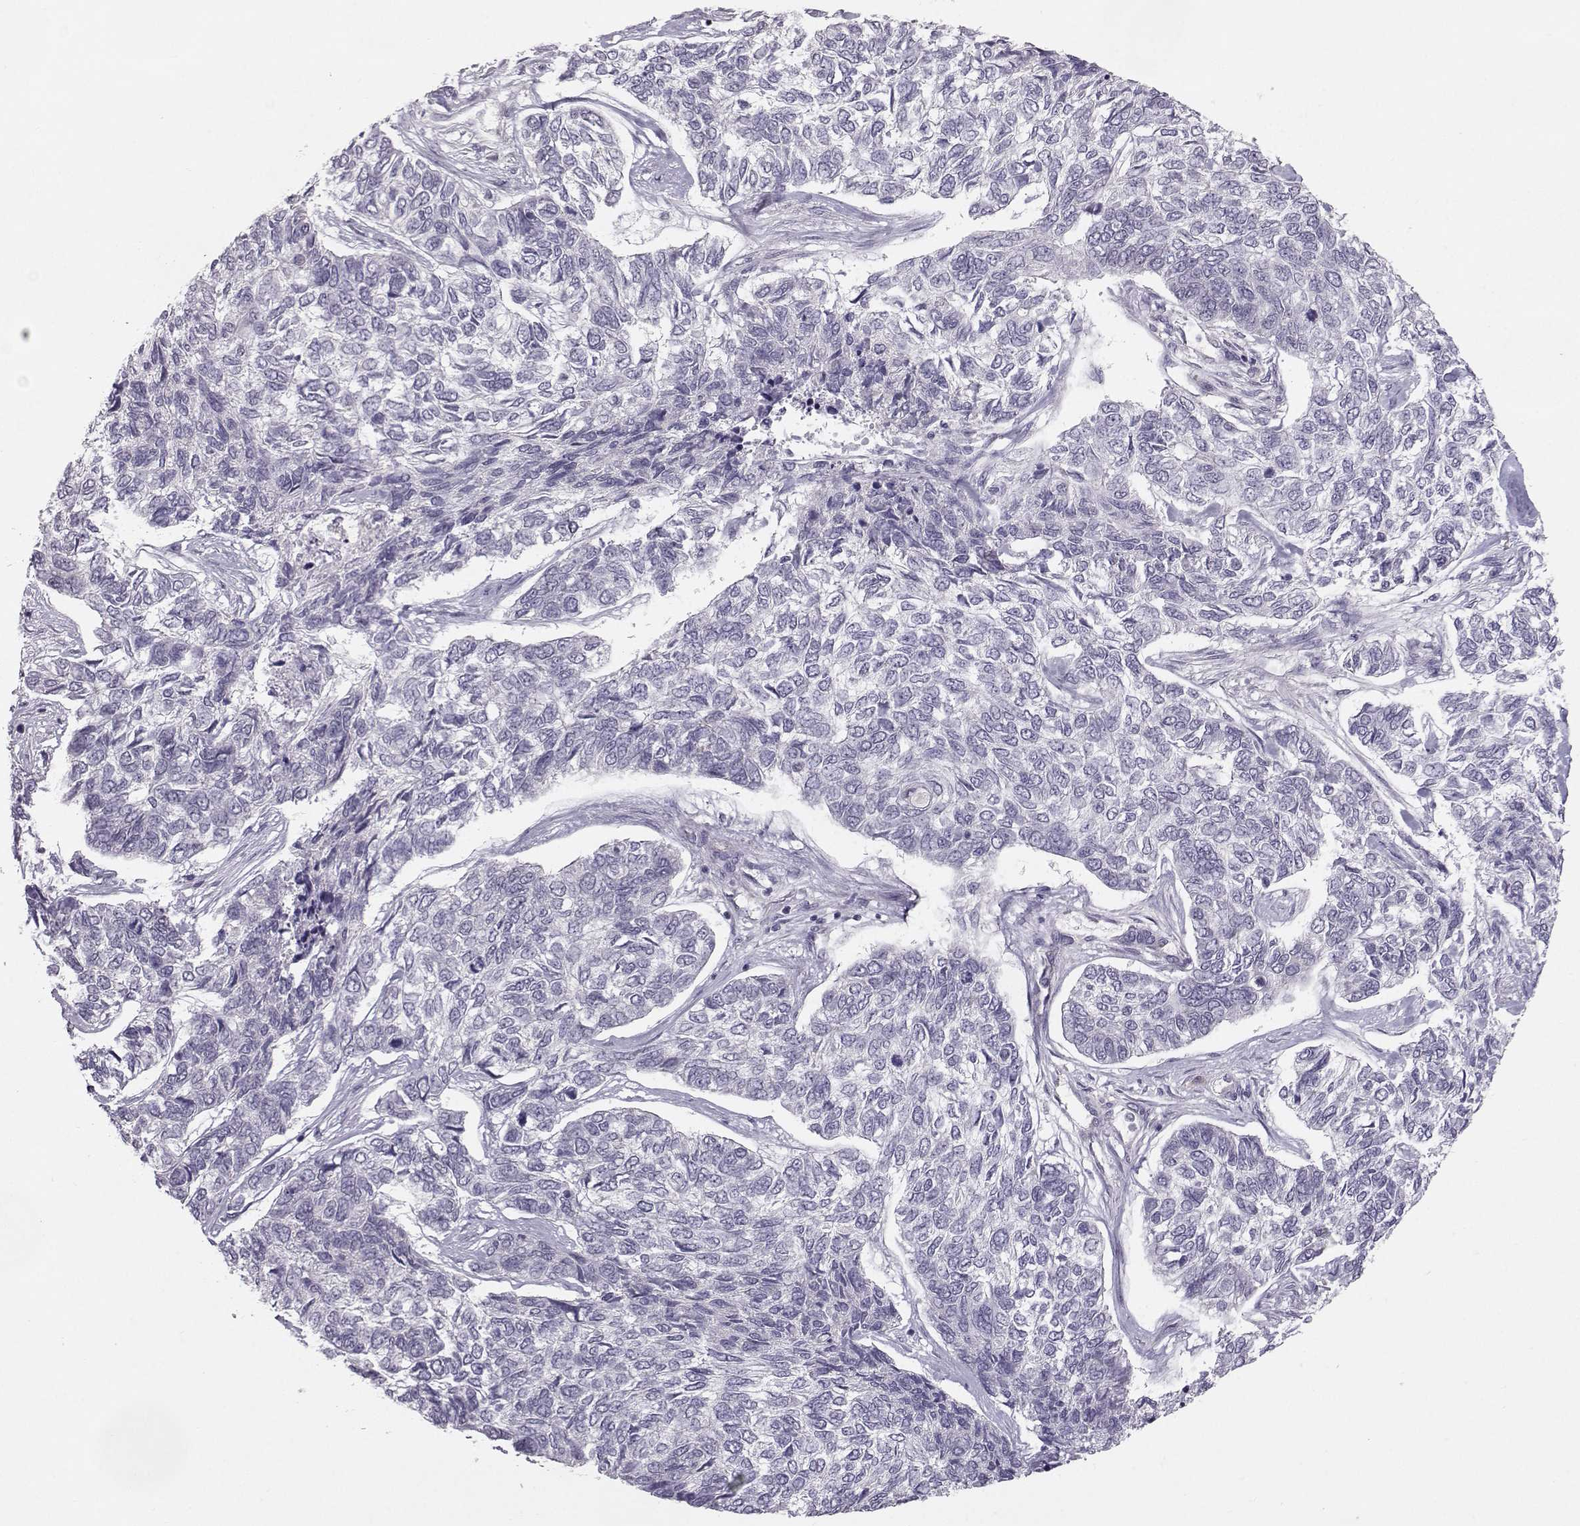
{"staining": {"intensity": "negative", "quantity": "none", "location": "none"}, "tissue": "skin cancer", "cell_type": "Tumor cells", "image_type": "cancer", "snomed": [{"axis": "morphology", "description": "Basal cell carcinoma"}, {"axis": "topography", "description": "Skin"}], "caption": "Immunohistochemistry (IHC) histopathology image of neoplastic tissue: skin basal cell carcinoma stained with DAB (3,3'-diaminobenzidine) shows no significant protein positivity in tumor cells.", "gene": "MAST1", "patient": {"sex": "female", "age": 65}}